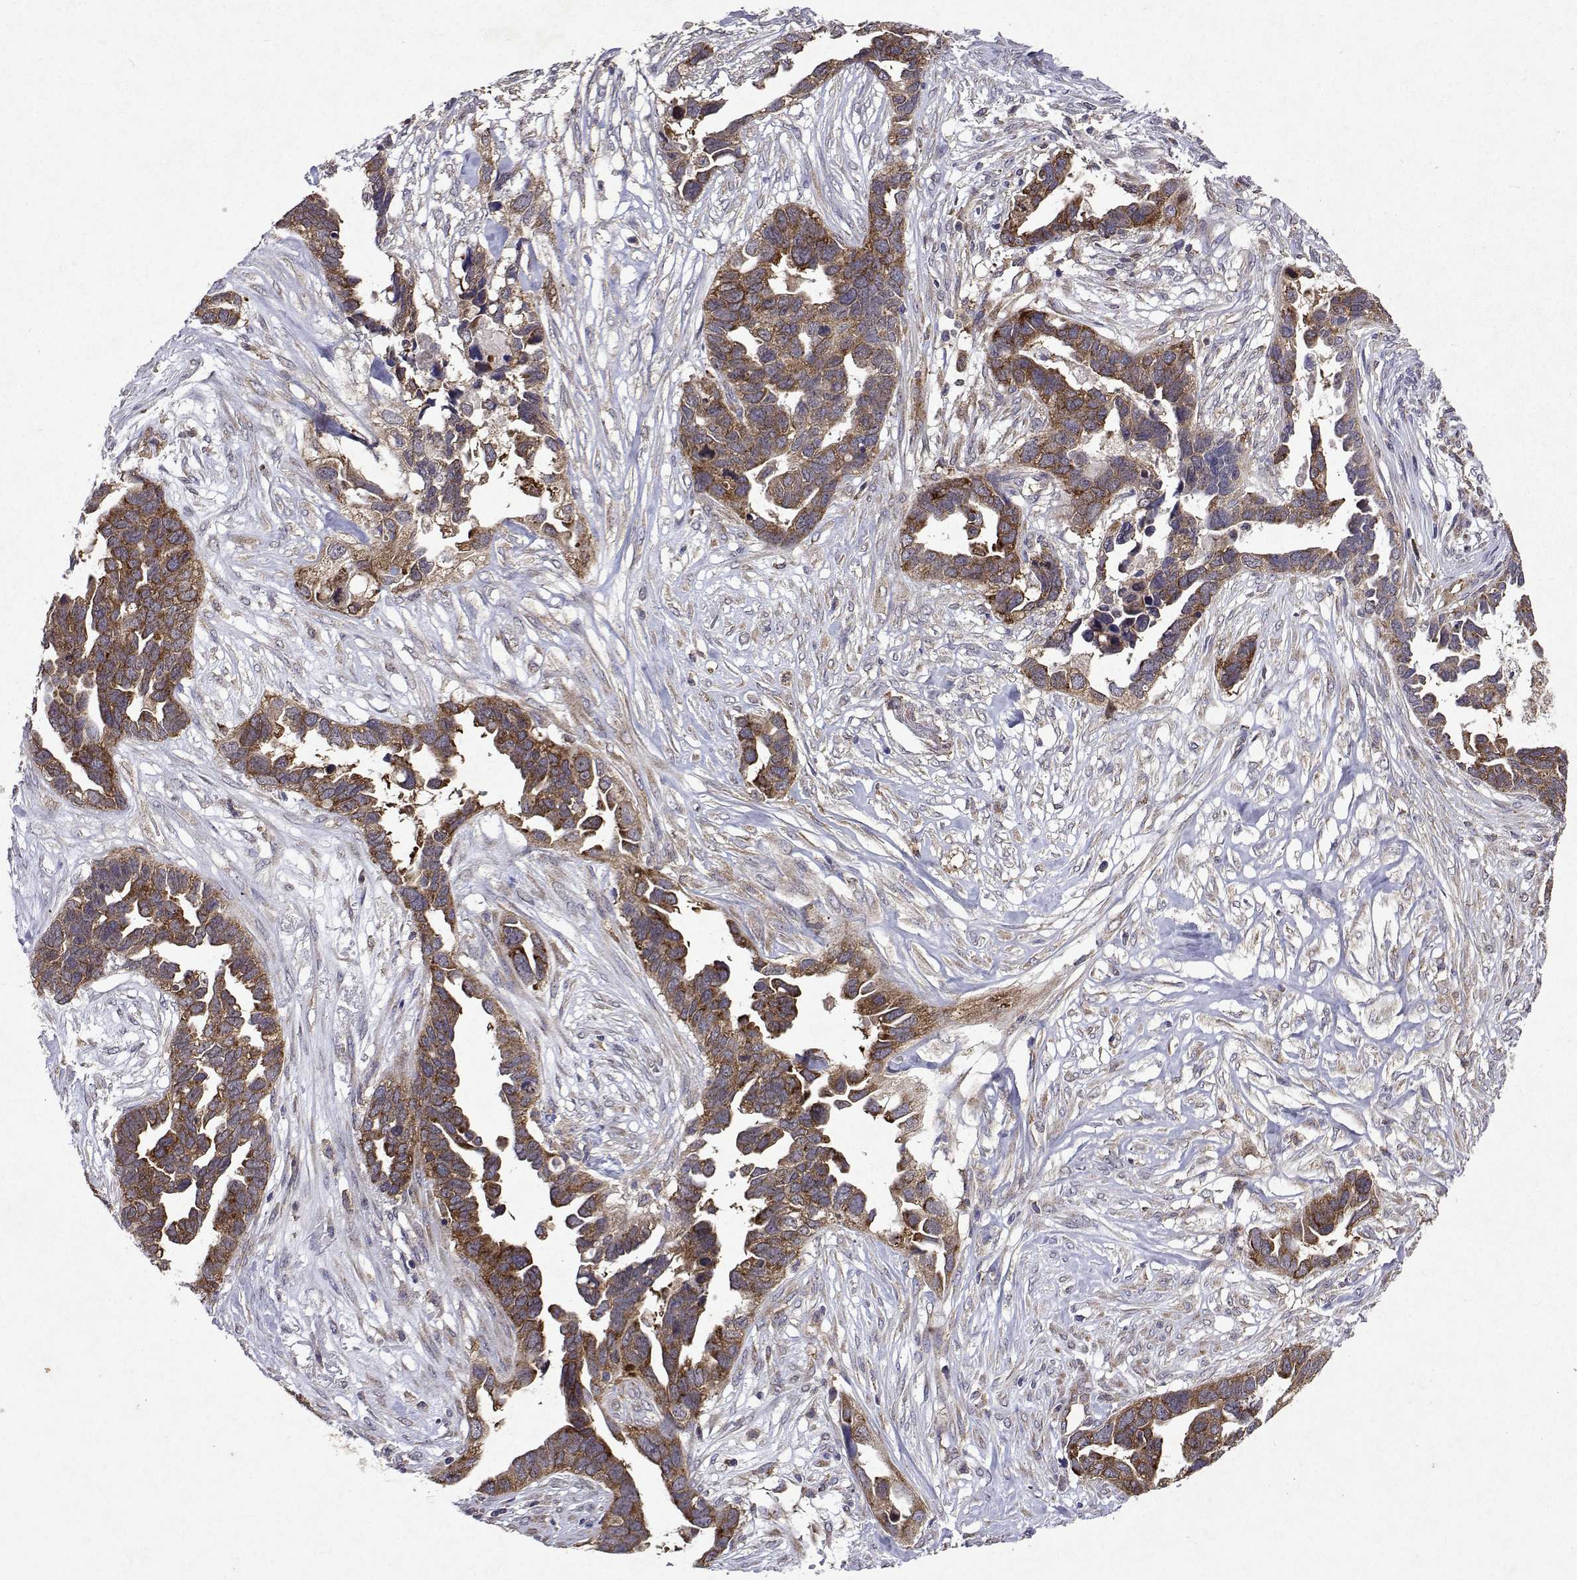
{"staining": {"intensity": "moderate", "quantity": ">75%", "location": "cytoplasmic/membranous"}, "tissue": "ovarian cancer", "cell_type": "Tumor cells", "image_type": "cancer", "snomed": [{"axis": "morphology", "description": "Cystadenocarcinoma, serous, NOS"}, {"axis": "topography", "description": "Ovary"}], "caption": "The micrograph shows immunohistochemical staining of ovarian cancer (serous cystadenocarcinoma). There is moderate cytoplasmic/membranous expression is seen in approximately >75% of tumor cells. (Stains: DAB (3,3'-diaminobenzidine) in brown, nuclei in blue, Microscopy: brightfield microscopy at high magnification).", "gene": "TARBP2", "patient": {"sex": "female", "age": 54}}